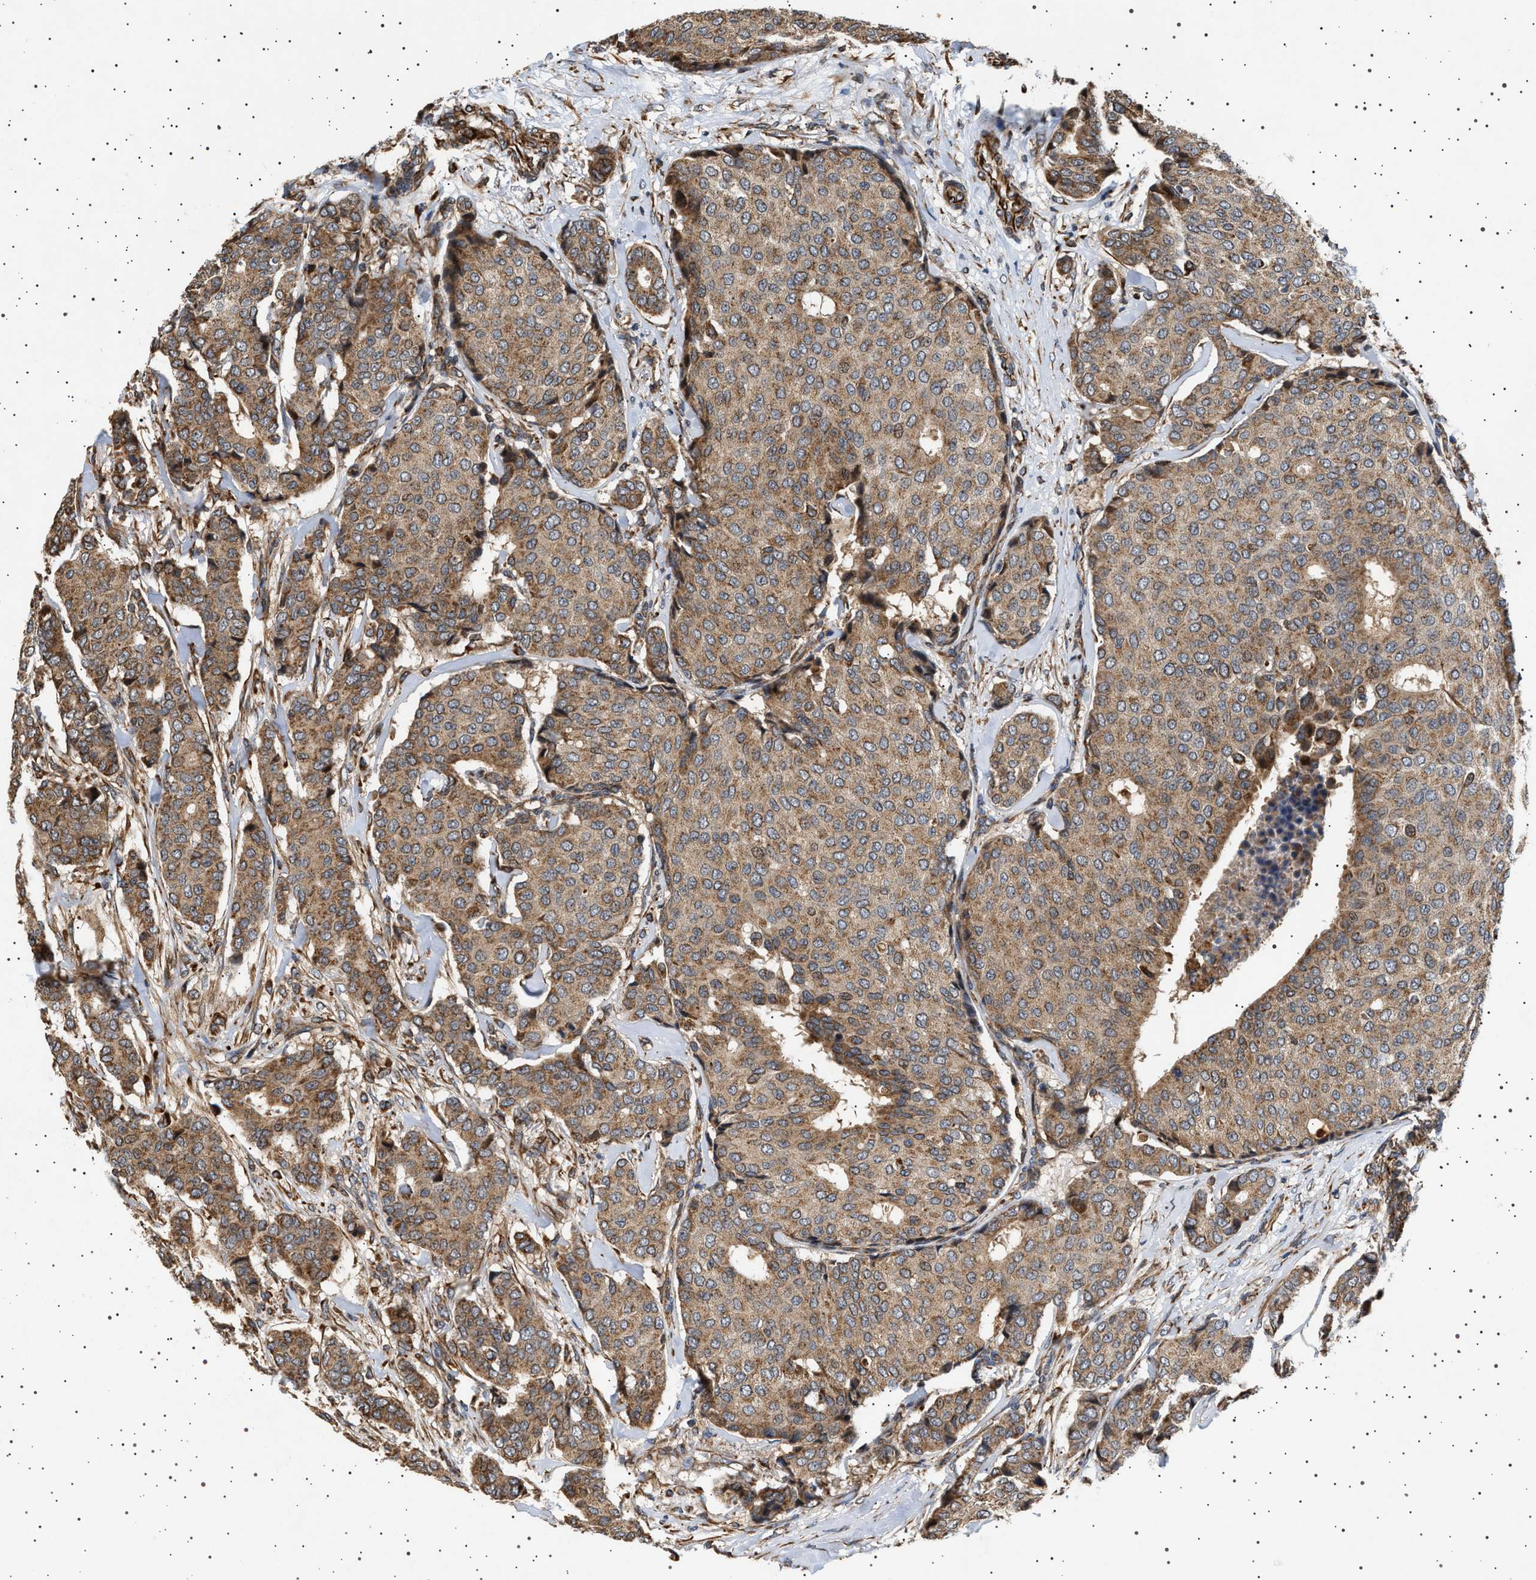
{"staining": {"intensity": "moderate", "quantity": ">75%", "location": "cytoplasmic/membranous"}, "tissue": "breast cancer", "cell_type": "Tumor cells", "image_type": "cancer", "snomed": [{"axis": "morphology", "description": "Duct carcinoma"}, {"axis": "topography", "description": "Breast"}], "caption": "Immunohistochemical staining of human breast cancer displays medium levels of moderate cytoplasmic/membranous positivity in approximately >75% of tumor cells.", "gene": "TRUB2", "patient": {"sex": "female", "age": 75}}